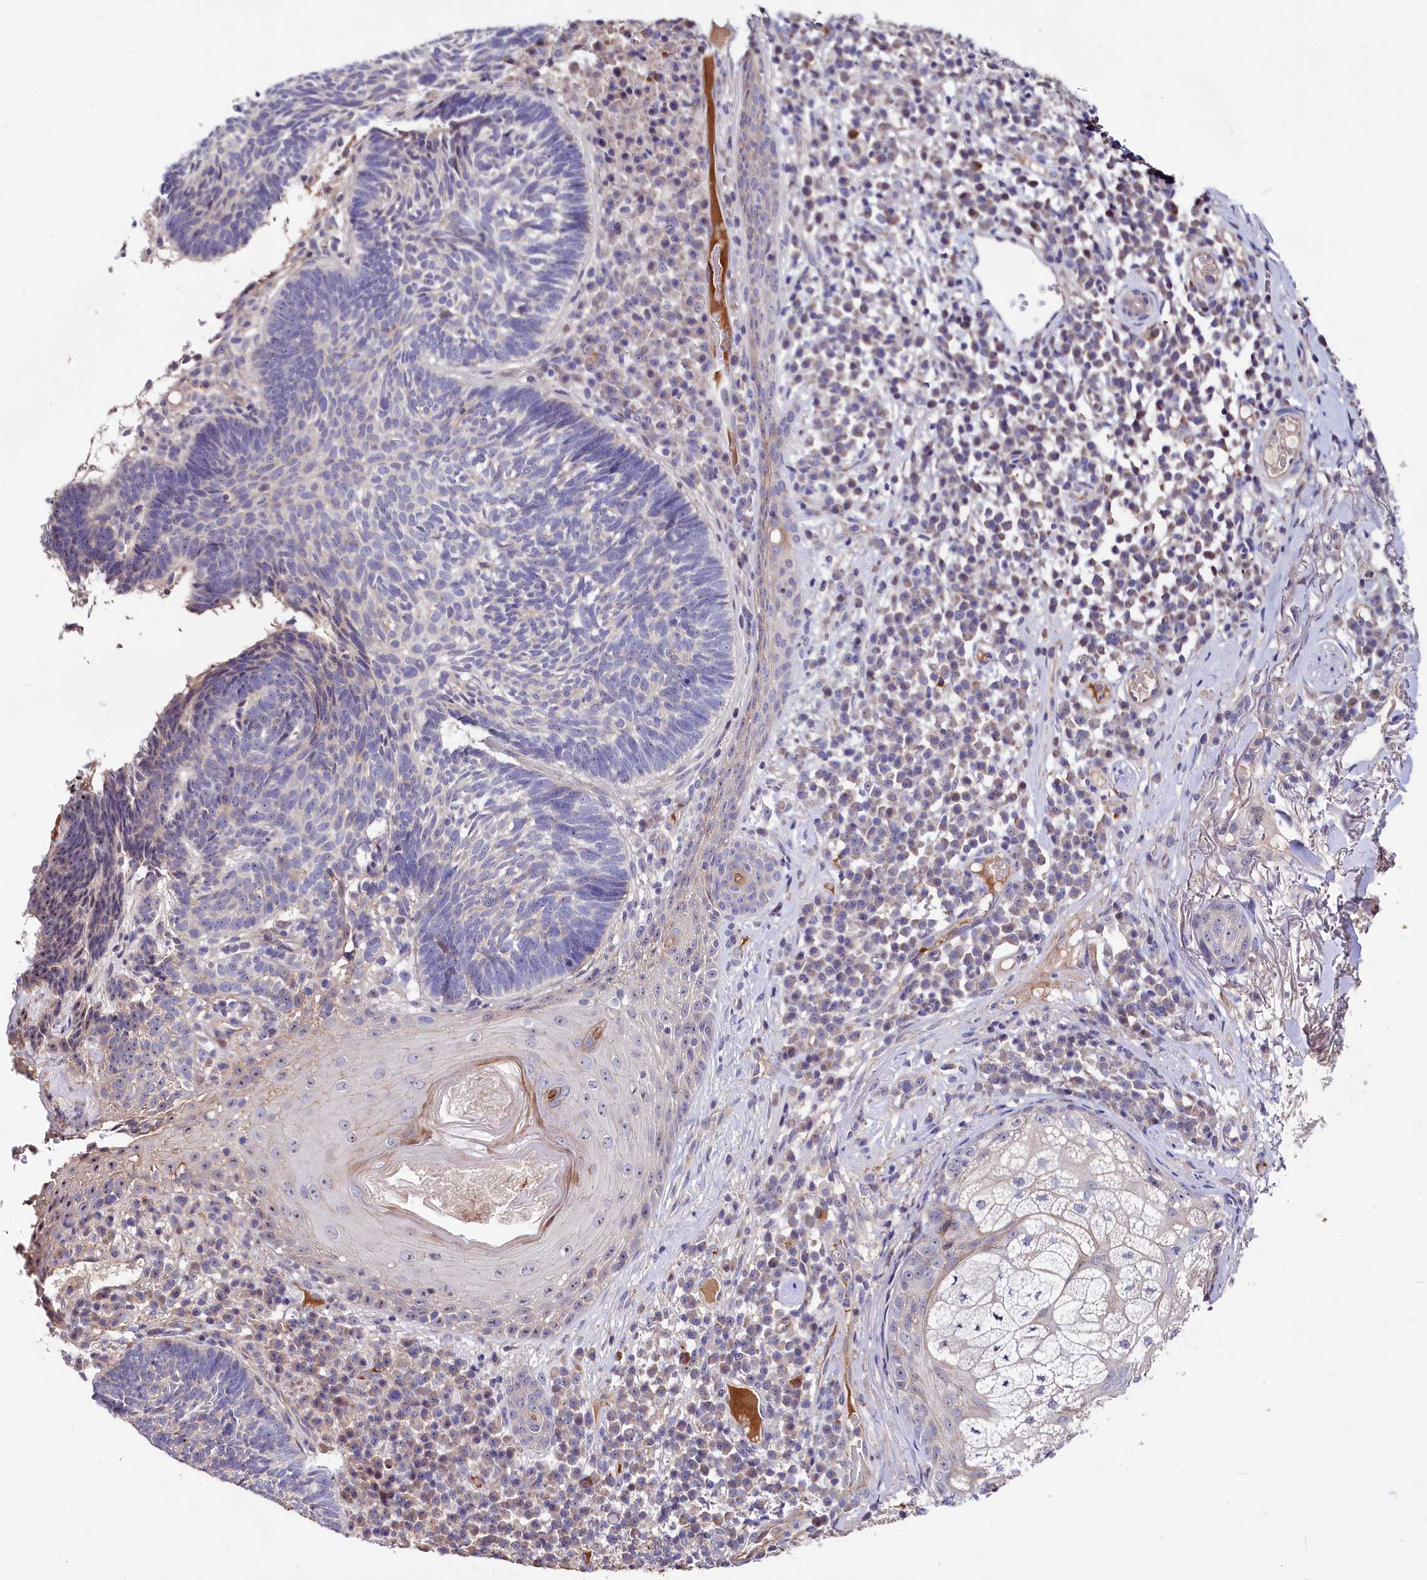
{"staining": {"intensity": "negative", "quantity": "none", "location": "none"}, "tissue": "skin cancer", "cell_type": "Tumor cells", "image_type": "cancer", "snomed": [{"axis": "morphology", "description": "Basal cell carcinoma"}, {"axis": "topography", "description": "Skin"}], "caption": "DAB (3,3'-diaminobenzidine) immunohistochemical staining of skin basal cell carcinoma exhibits no significant positivity in tumor cells.", "gene": "RPUSD3", "patient": {"sex": "male", "age": 88}}